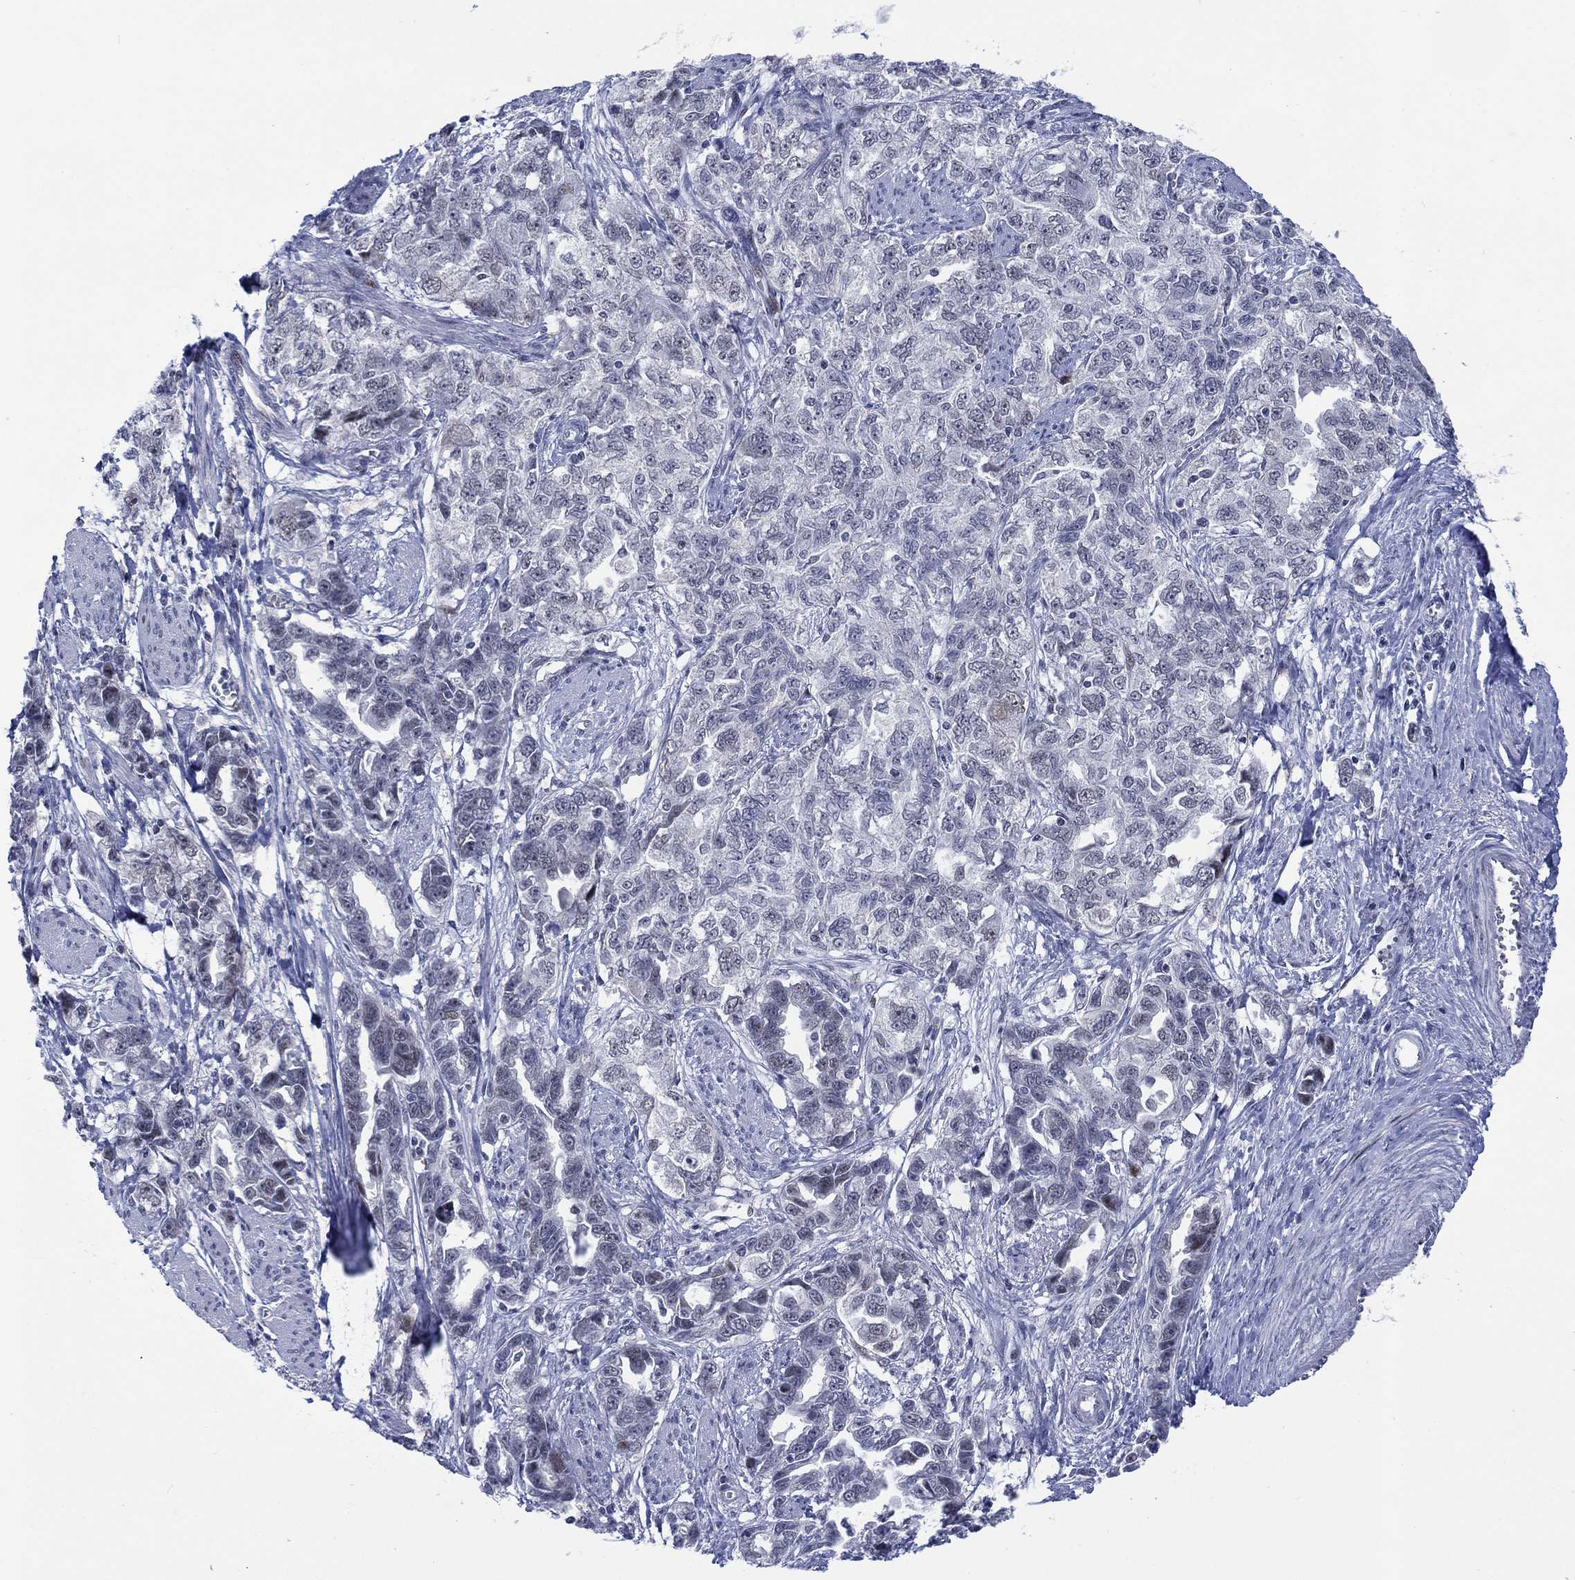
{"staining": {"intensity": "negative", "quantity": "none", "location": "none"}, "tissue": "ovarian cancer", "cell_type": "Tumor cells", "image_type": "cancer", "snomed": [{"axis": "morphology", "description": "Cystadenocarcinoma, serous, NOS"}, {"axis": "topography", "description": "Ovary"}], "caption": "Ovarian cancer was stained to show a protein in brown. There is no significant expression in tumor cells.", "gene": "NEU3", "patient": {"sex": "female", "age": 51}}